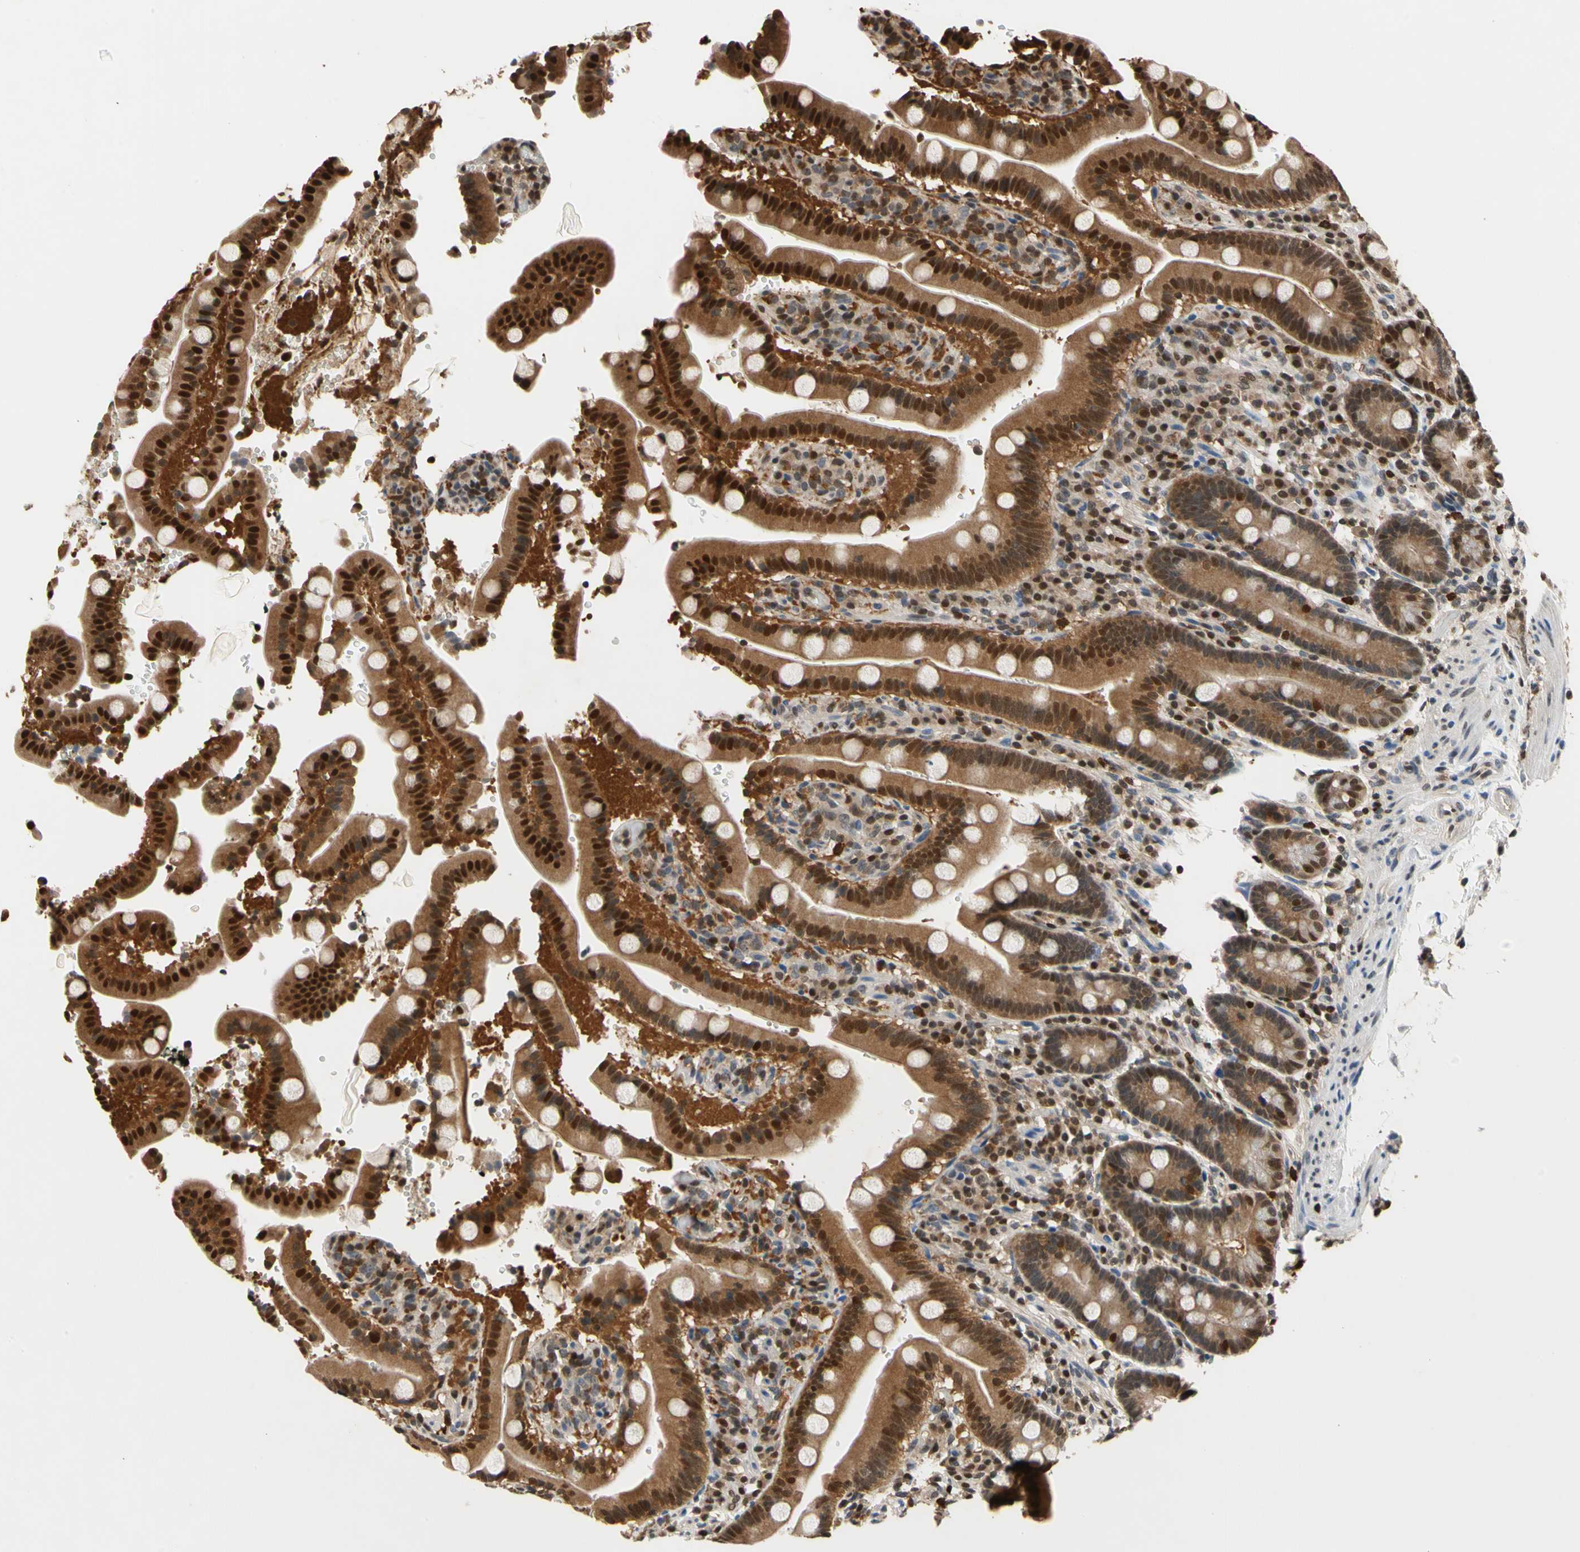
{"staining": {"intensity": "strong", "quantity": ">75%", "location": "cytoplasmic/membranous,nuclear"}, "tissue": "duodenum", "cell_type": "Glandular cells", "image_type": "normal", "snomed": [{"axis": "morphology", "description": "Normal tissue, NOS"}, {"axis": "topography", "description": "Small intestine, NOS"}], "caption": "The immunohistochemical stain shows strong cytoplasmic/membranous,nuclear staining in glandular cells of normal duodenum. (IHC, brightfield microscopy, high magnification).", "gene": "GSR", "patient": {"sex": "female", "age": 71}}